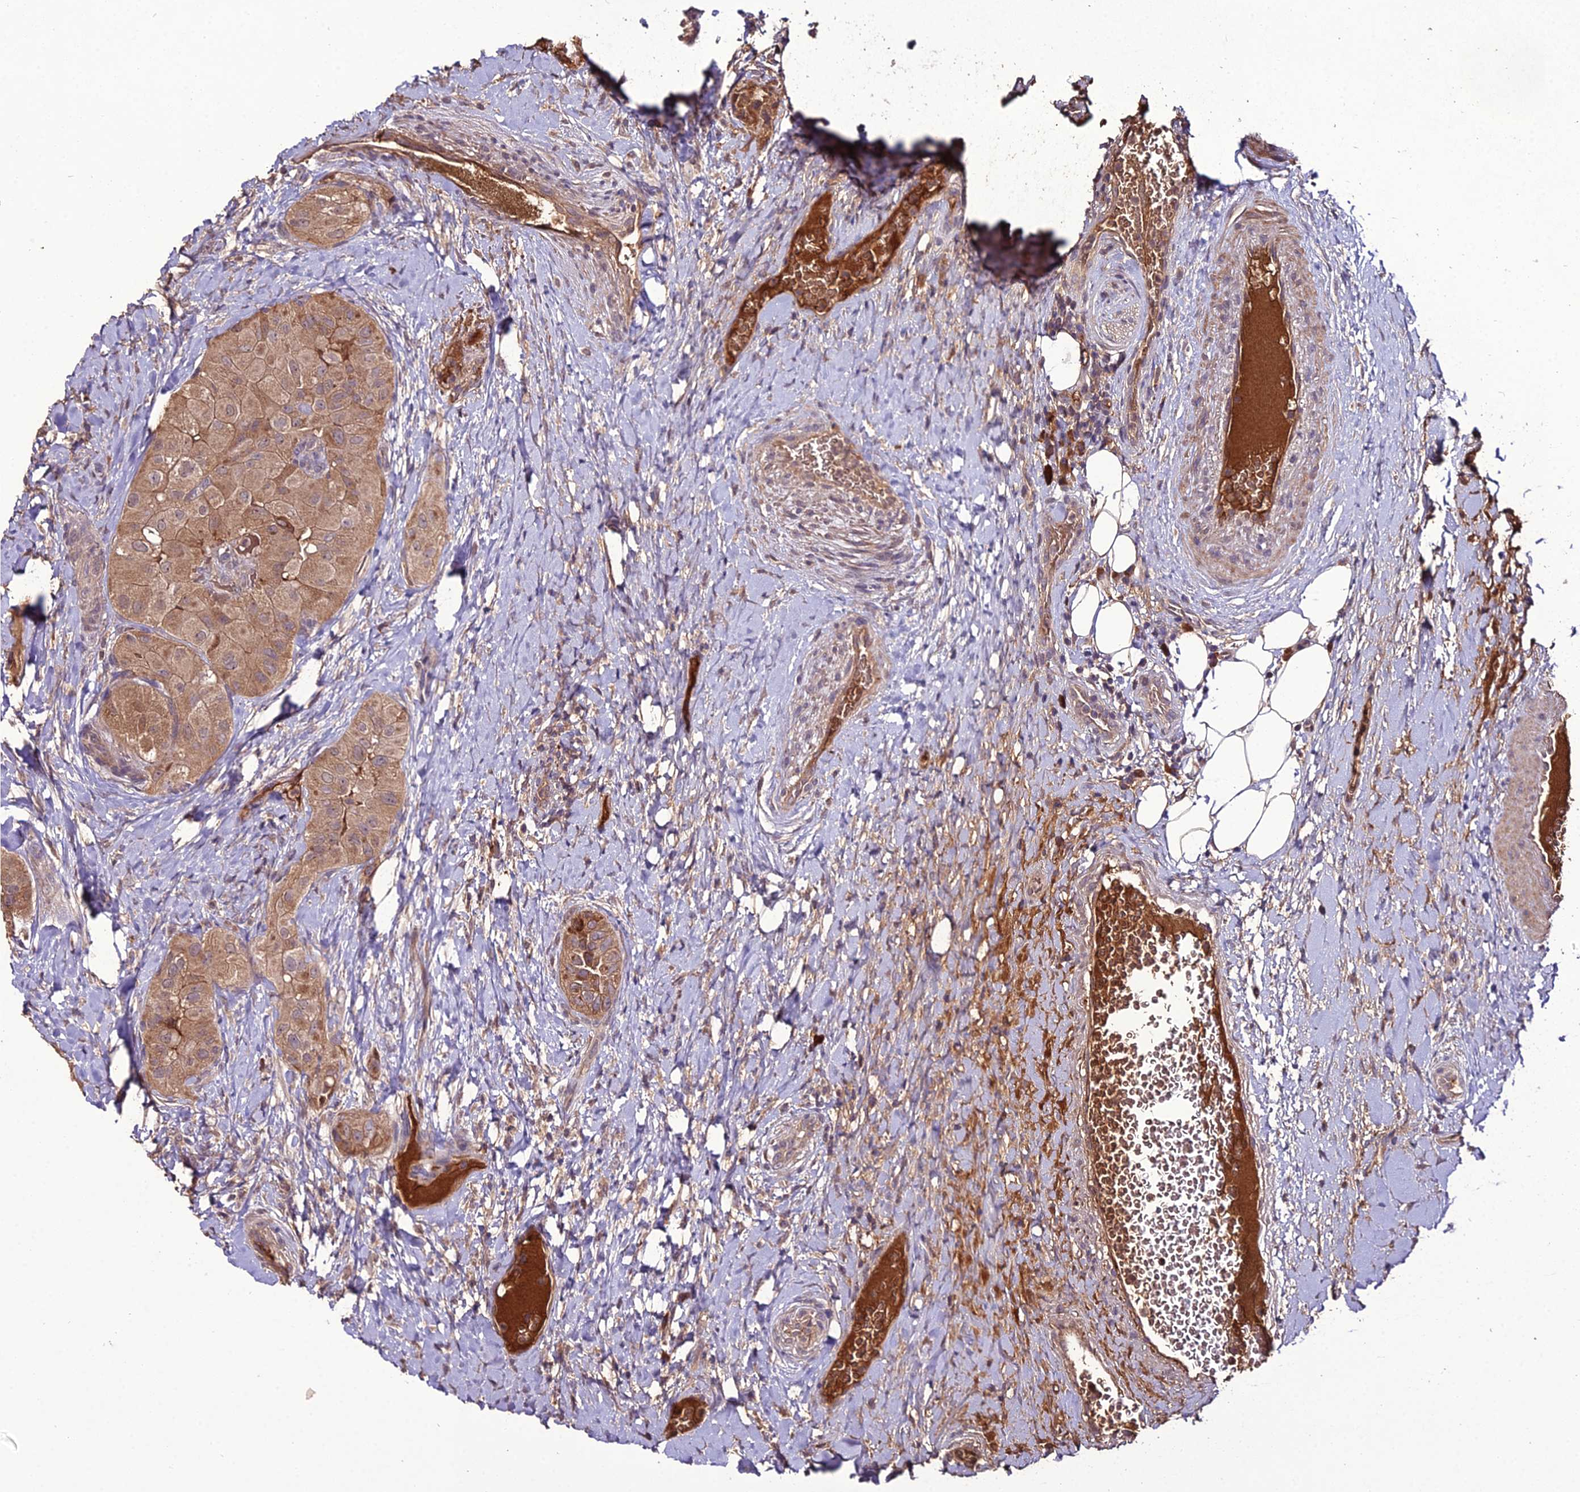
{"staining": {"intensity": "moderate", "quantity": ">75%", "location": "cytoplasmic/membranous"}, "tissue": "thyroid cancer", "cell_type": "Tumor cells", "image_type": "cancer", "snomed": [{"axis": "morphology", "description": "Normal tissue, NOS"}, {"axis": "morphology", "description": "Papillary adenocarcinoma, NOS"}, {"axis": "topography", "description": "Thyroid gland"}], "caption": "Immunohistochemical staining of papillary adenocarcinoma (thyroid) demonstrates medium levels of moderate cytoplasmic/membranous protein expression in about >75% of tumor cells. (DAB (3,3'-diaminobenzidine) IHC with brightfield microscopy, high magnification).", "gene": "KCTD16", "patient": {"sex": "female", "age": 59}}